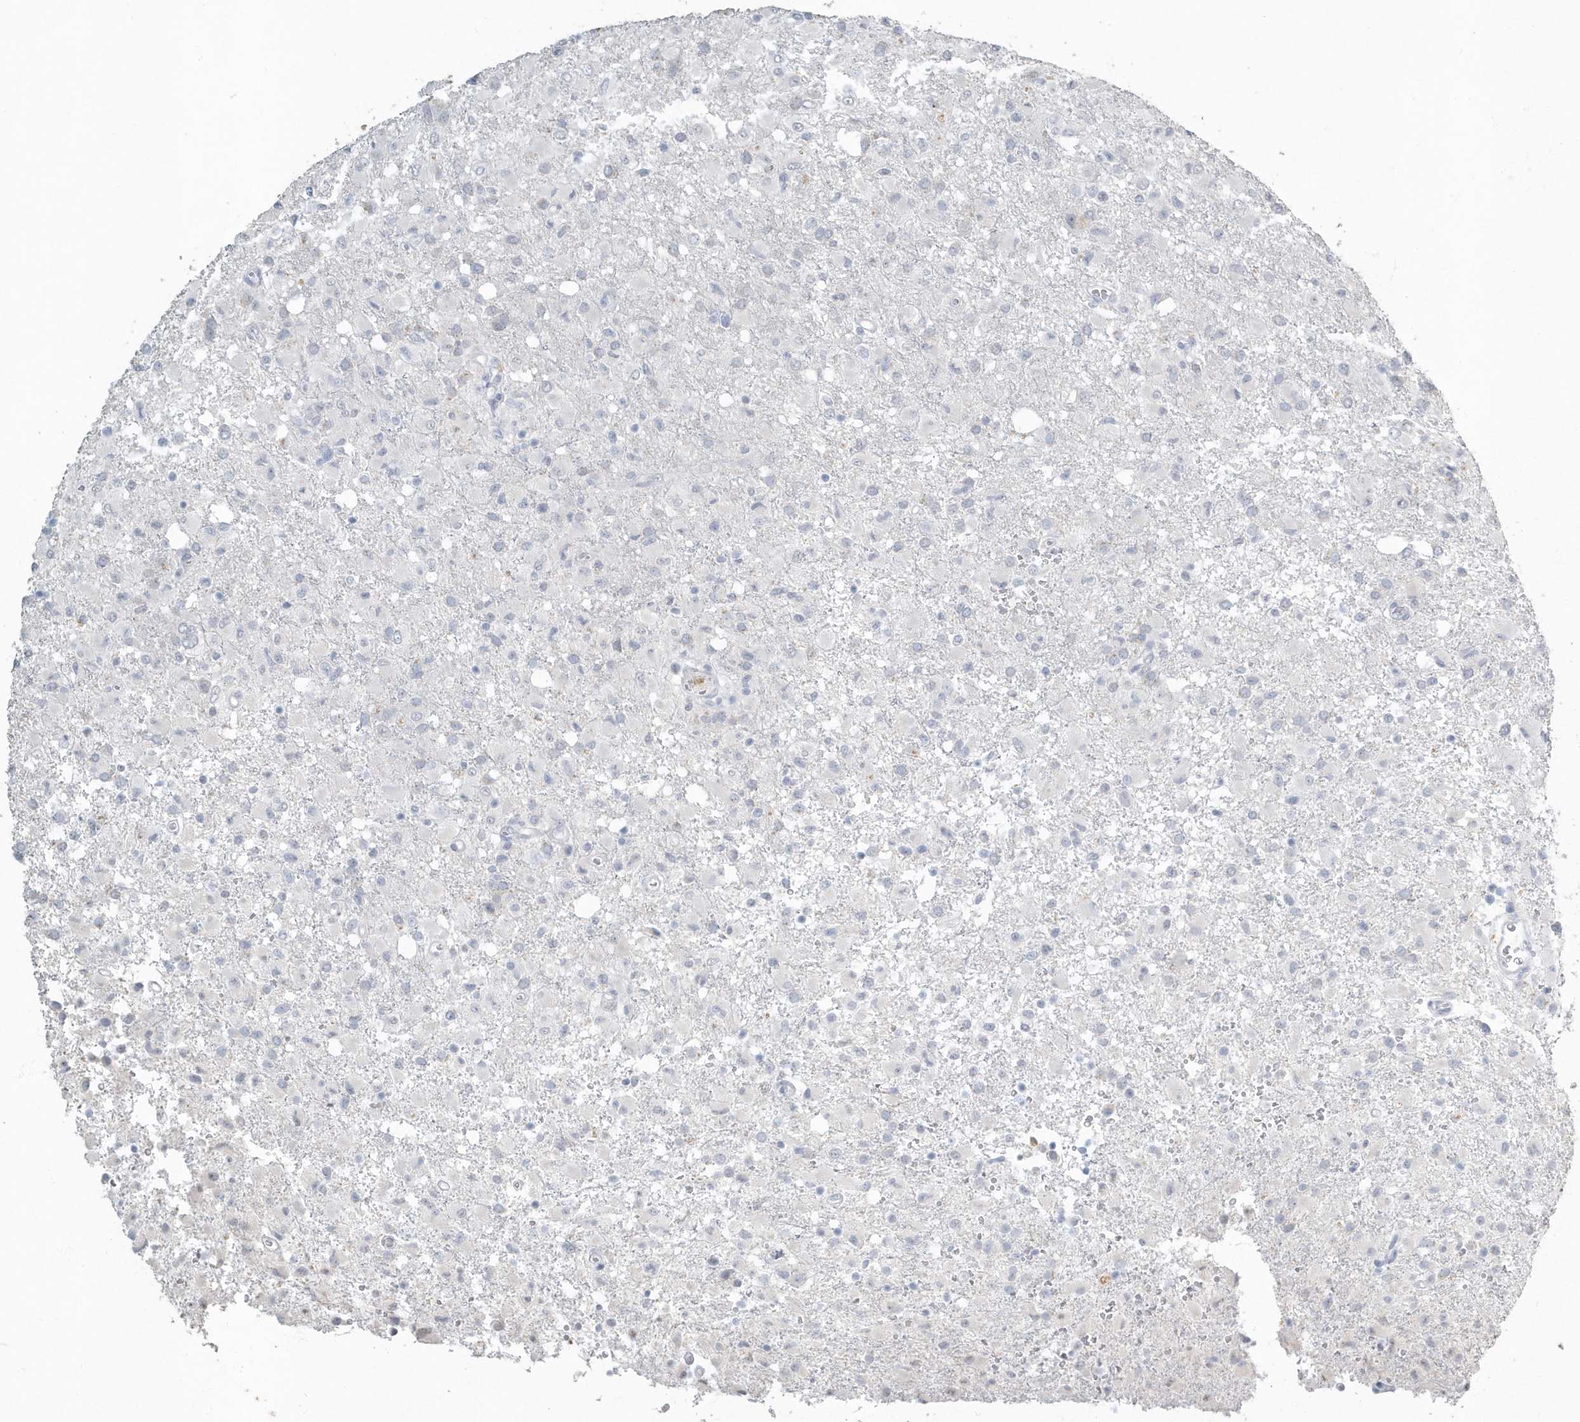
{"staining": {"intensity": "negative", "quantity": "none", "location": "none"}, "tissue": "glioma", "cell_type": "Tumor cells", "image_type": "cancer", "snomed": [{"axis": "morphology", "description": "Glioma, malignant, High grade"}, {"axis": "topography", "description": "Brain"}], "caption": "Tumor cells are negative for brown protein staining in malignant high-grade glioma. (DAB (3,3'-diaminobenzidine) immunohistochemistry (IHC), high magnification).", "gene": "MYOT", "patient": {"sex": "female", "age": 57}}